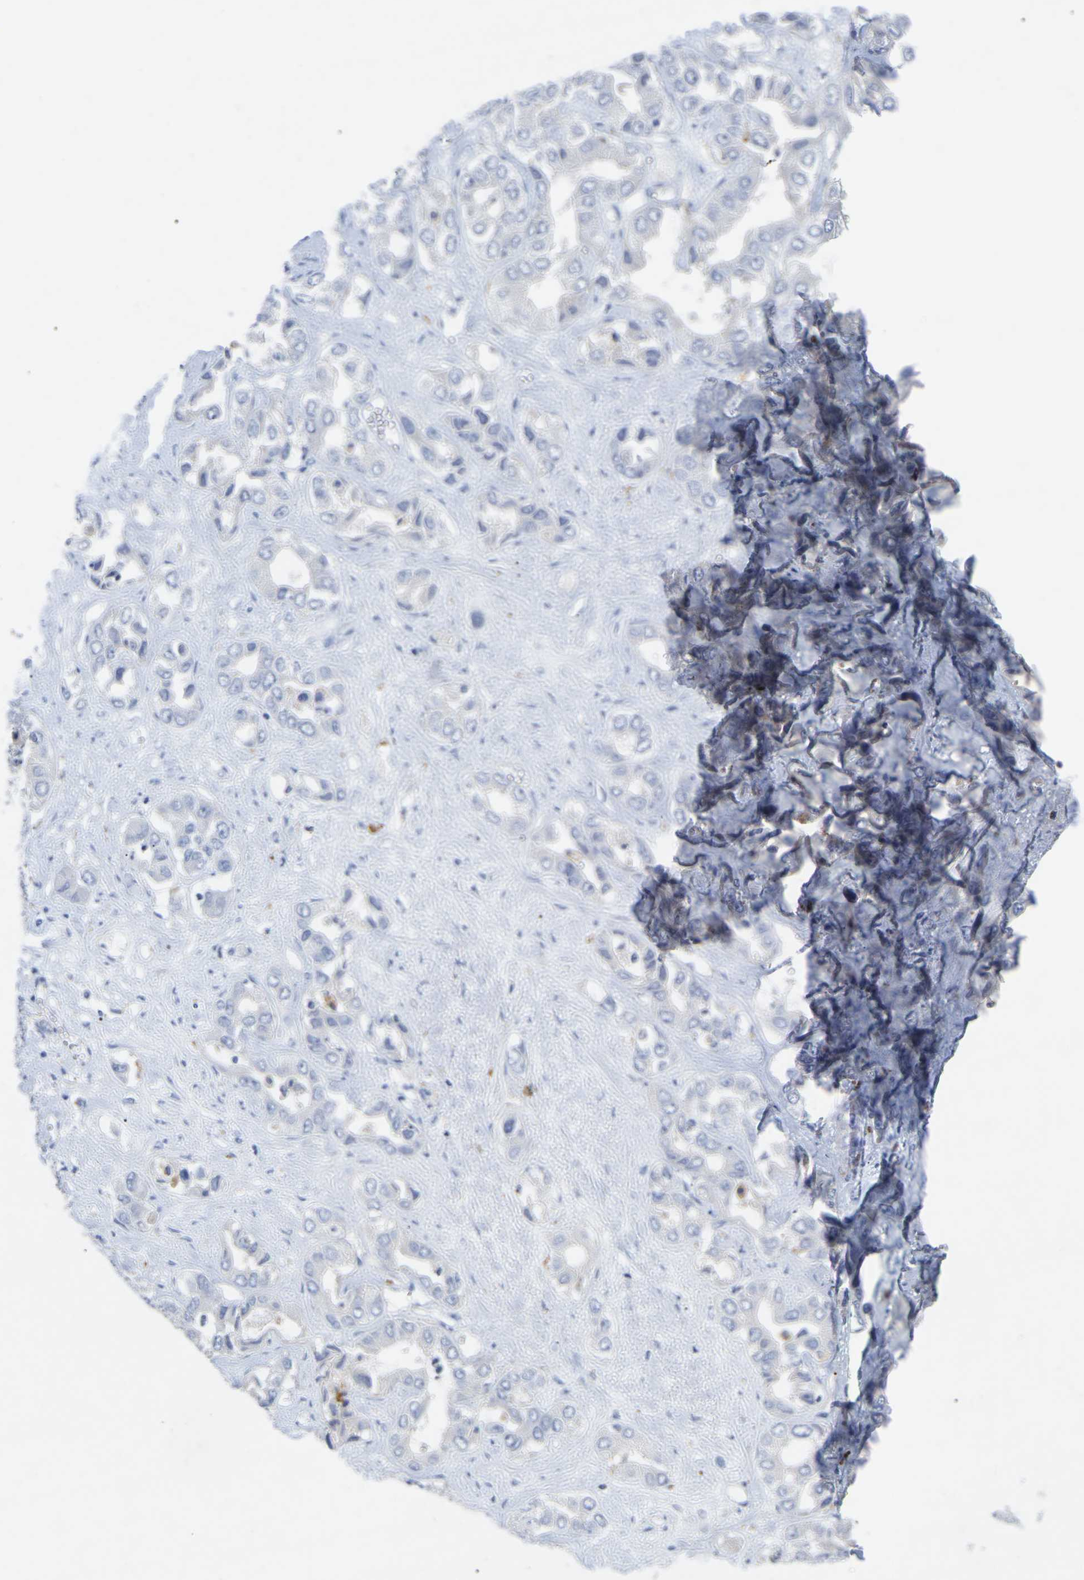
{"staining": {"intensity": "negative", "quantity": "none", "location": "none"}, "tissue": "liver cancer", "cell_type": "Tumor cells", "image_type": "cancer", "snomed": [{"axis": "morphology", "description": "Cholangiocarcinoma"}, {"axis": "topography", "description": "Liver"}], "caption": "Protein analysis of cholangiocarcinoma (liver) reveals no significant expression in tumor cells.", "gene": "SMPD2", "patient": {"sex": "female", "age": 52}}